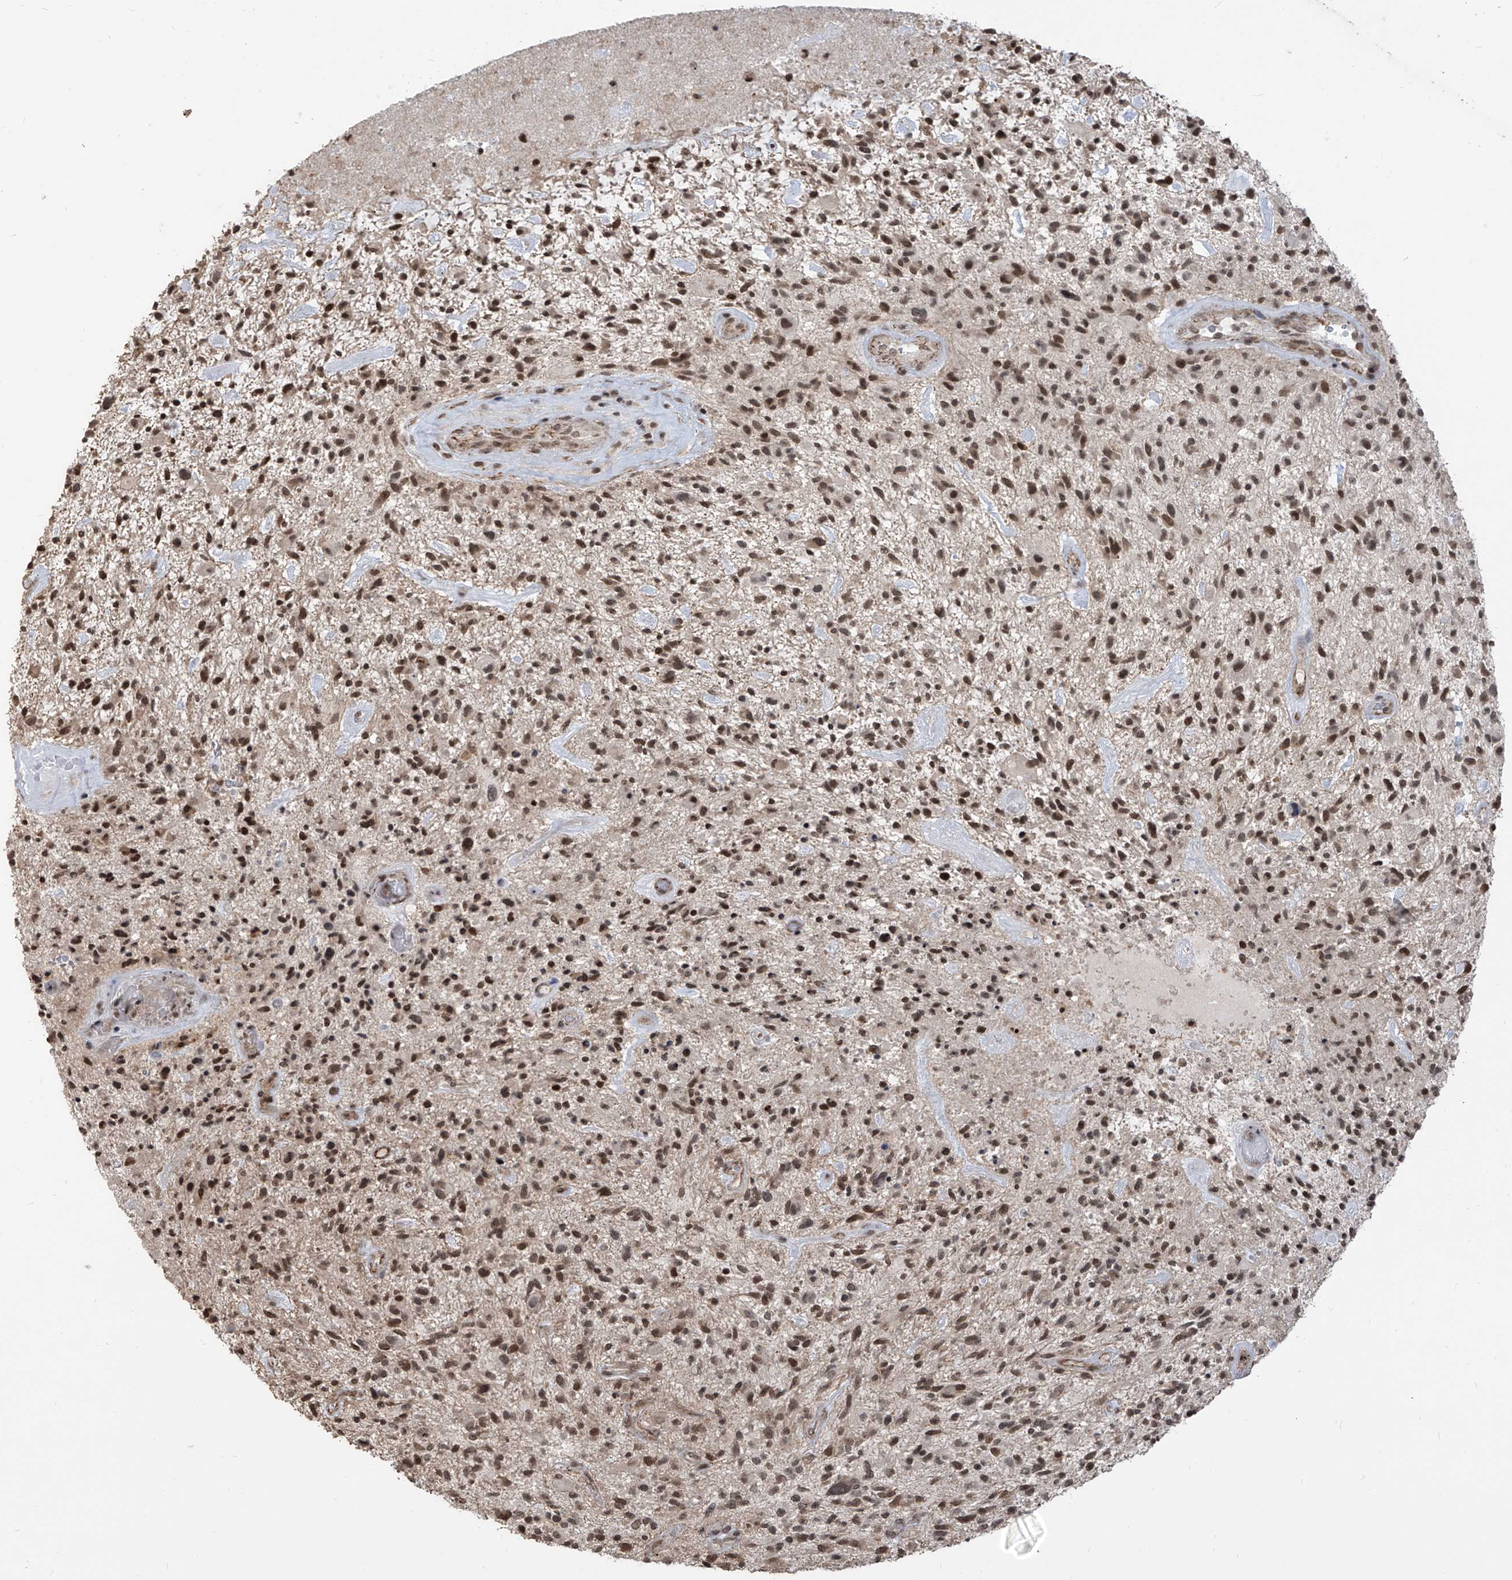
{"staining": {"intensity": "moderate", "quantity": ">75%", "location": "nuclear"}, "tissue": "glioma", "cell_type": "Tumor cells", "image_type": "cancer", "snomed": [{"axis": "morphology", "description": "Glioma, malignant, High grade"}, {"axis": "topography", "description": "Brain"}], "caption": "Protein expression analysis of glioma exhibits moderate nuclear expression in about >75% of tumor cells.", "gene": "METAP1D", "patient": {"sex": "male", "age": 47}}